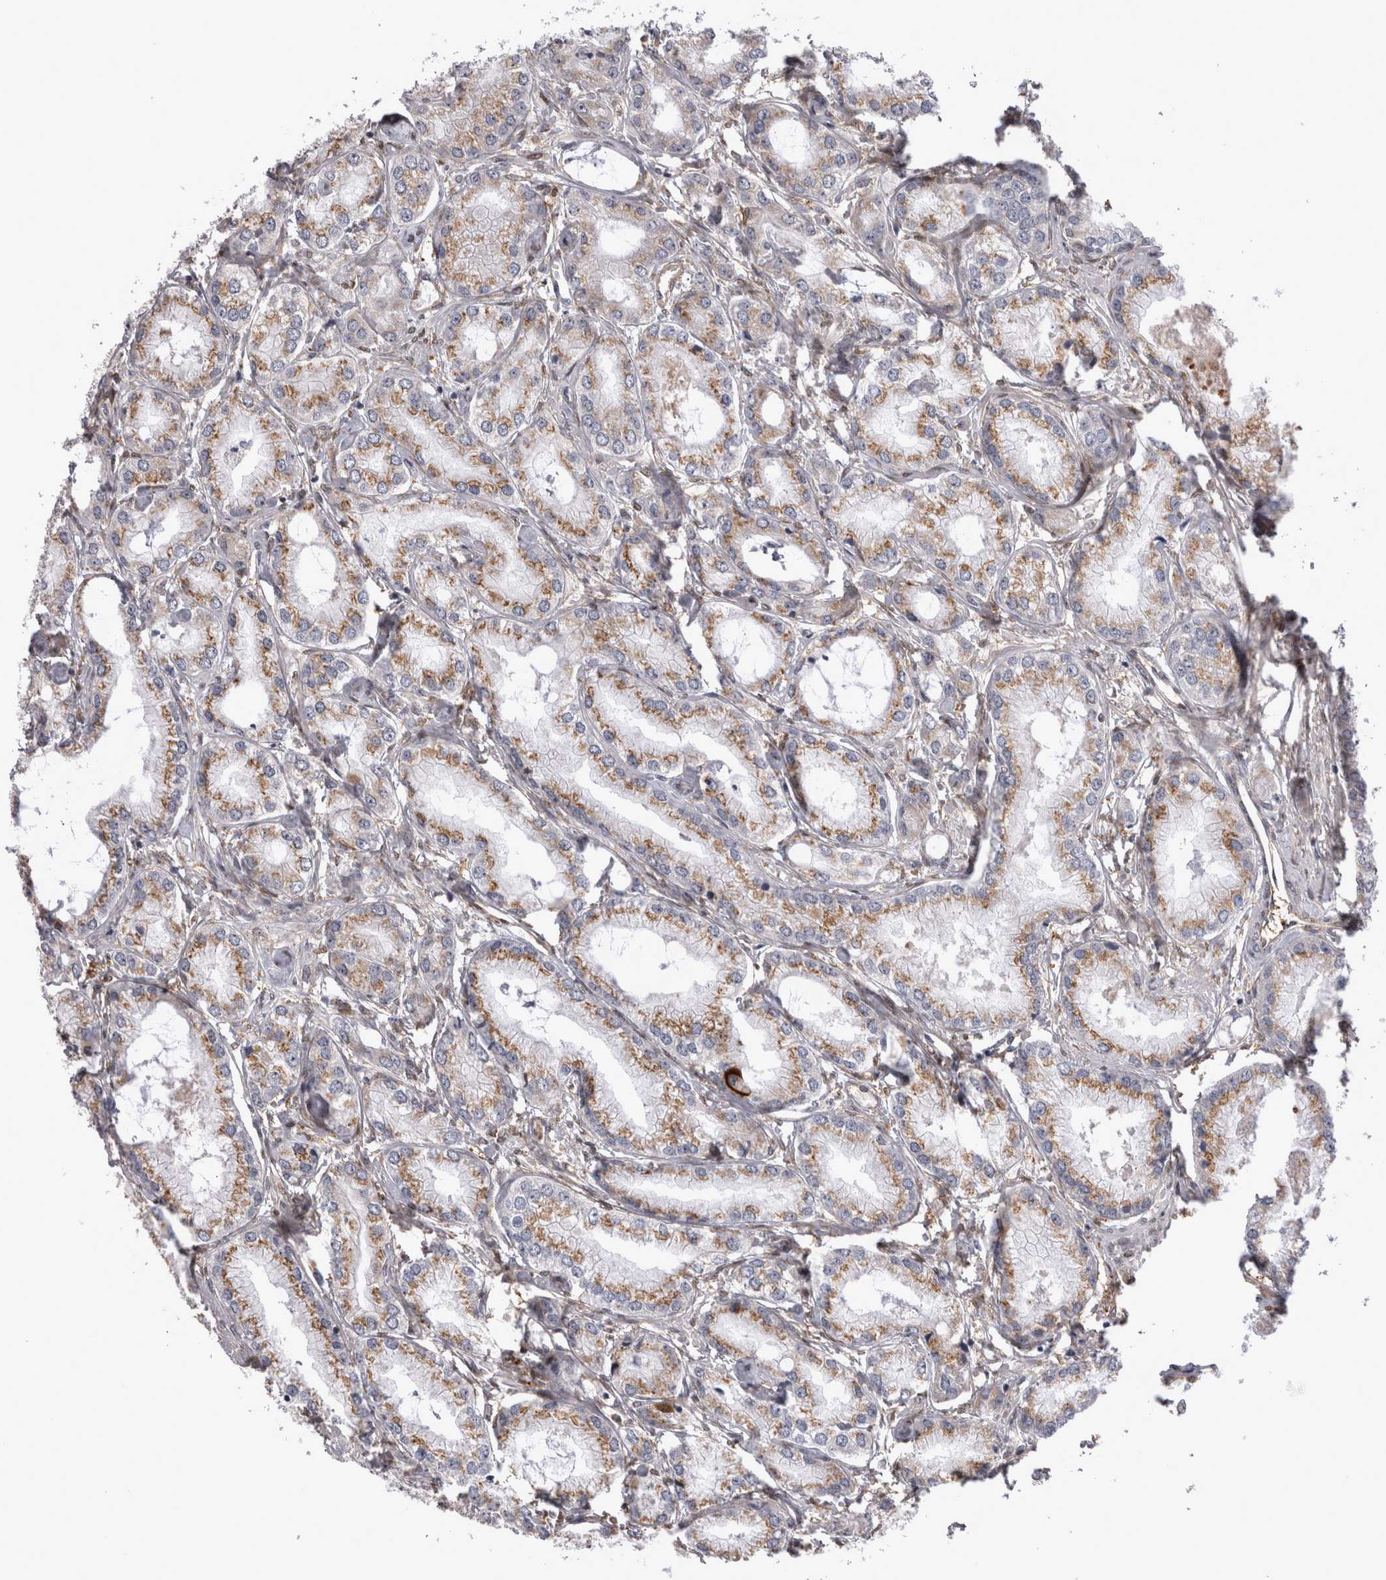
{"staining": {"intensity": "moderate", "quantity": ">75%", "location": "cytoplasmic/membranous"}, "tissue": "prostate cancer", "cell_type": "Tumor cells", "image_type": "cancer", "snomed": [{"axis": "morphology", "description": "Adenocarcinoma, Low grade"}, {"axis": "topography", "description": "Prostate"}], "caption": "Immunohistochemistry (IHC) photomicrograph of prostate cancer (low-grade adenocarcinoma) stained for a protein (brown), which exhibits medium levels of moderate cytoplasmic/membranous expression in about >75% of tumor cells.", "gene": "CHIC2", "patient": {"sex": "male", "age": 62}}